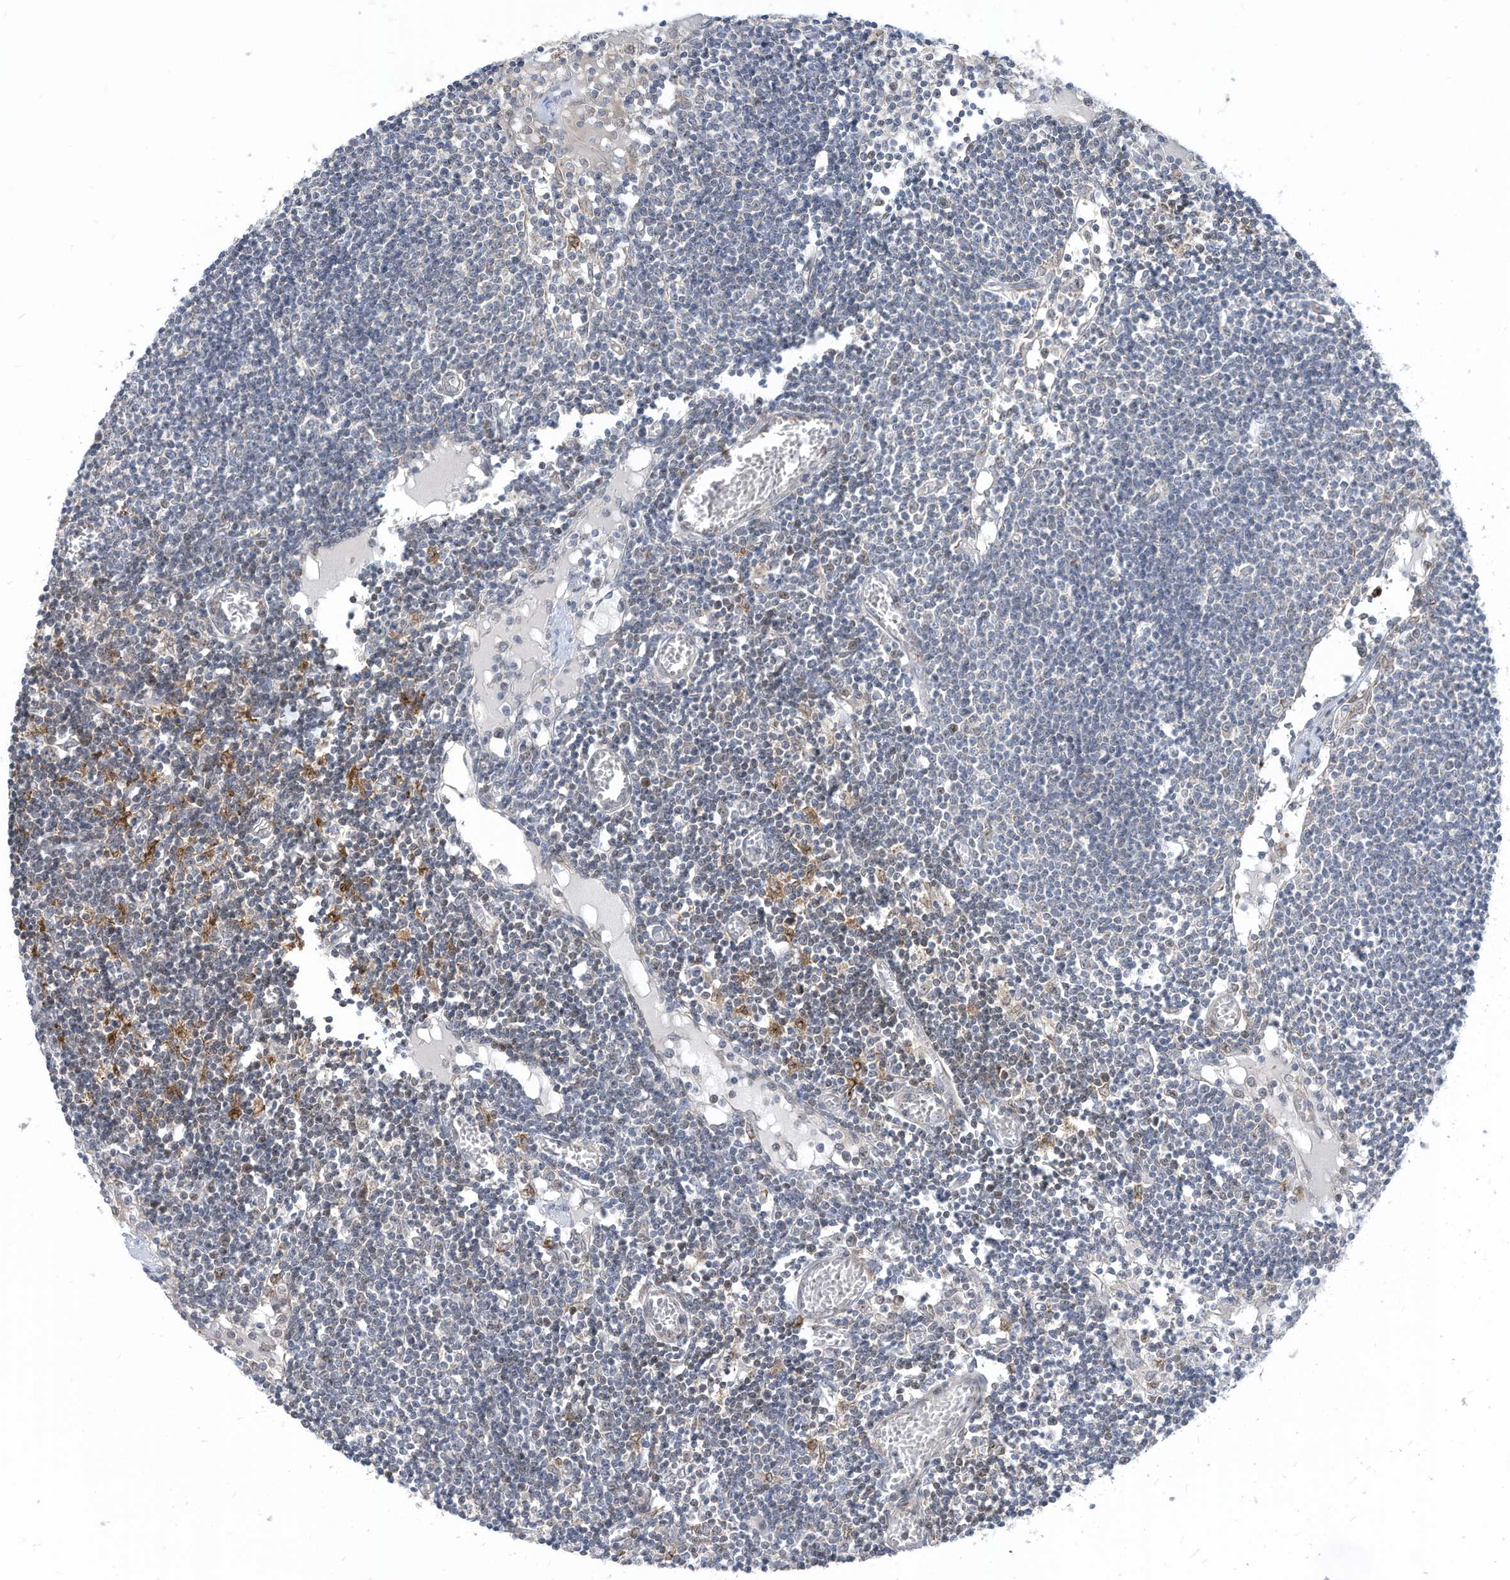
{"staining": {"intensity": "negative", "quantity": "none", "location": "none"}, "tissue": "lymph node", "cell_type": "Germinal center cells", "image_type": "normal", "snomed": [{"axis": "morphology", "description": "Normal tissue, NOS"}, {"axis": "topography", "description": "Lymph node"}], "caption": "Photomicrograph shows no protein expression in germinal center cells of normal lymph node.", "gene": "GPATCH3", "patient": {"sex": "female", "age": 11}}